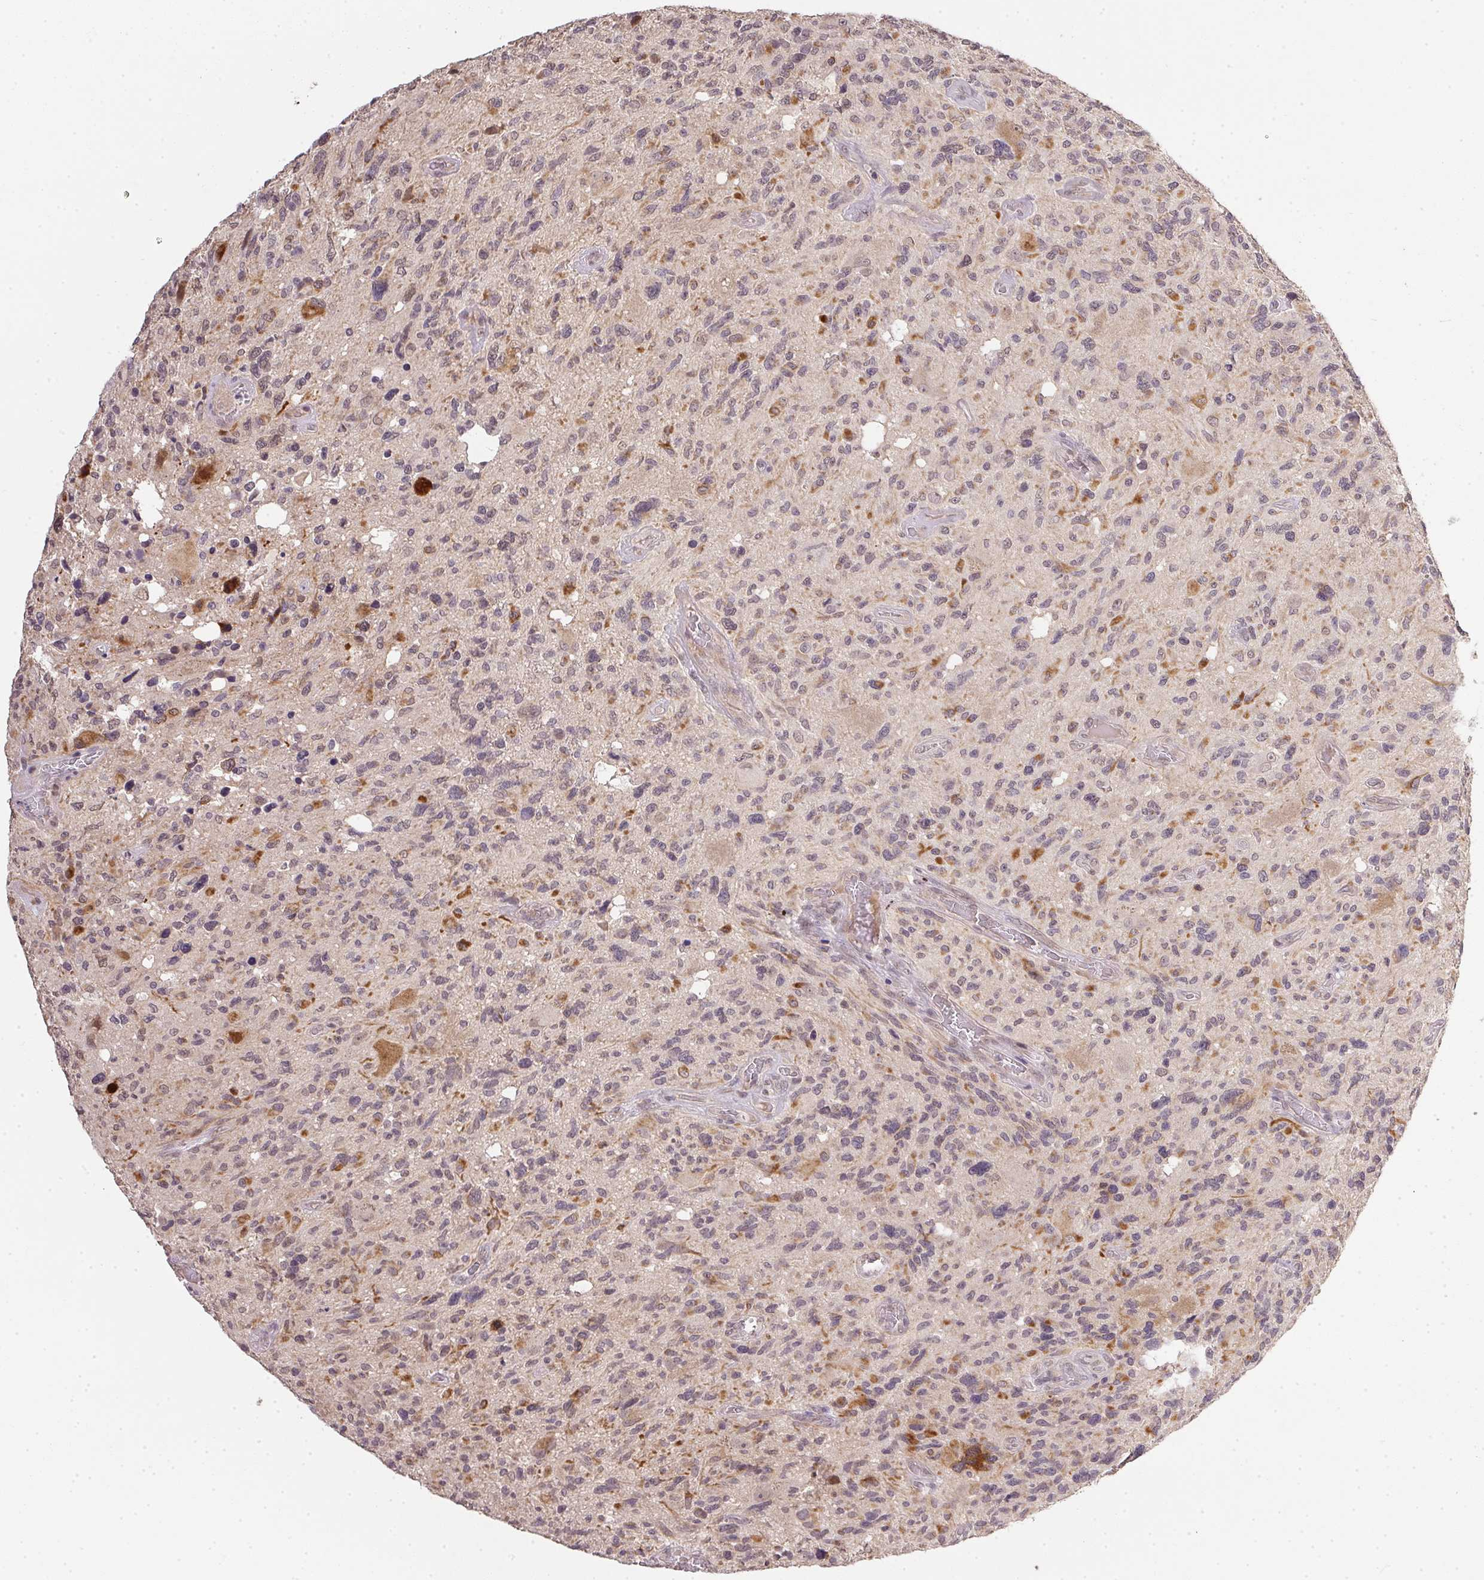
{"staining": {"intensity": "negative", "quantity": "none", "location": "none"}, "tissue": "glioma", "cell_type": "Tumor cells", "image_type": "cancer", "snomed": [{"axis": "morphology", "description": "Glioma, malignant, High grade"}, {"axis": "topography", "description": "Brain"}], "caption": "This is a histopathology image of immunohistochemistry (IHC) staining of malignant glioma (high-grade), which shows no expression in tumor cells. (DAB immunohistochemistry (IHC) visualized using brightfield microscopy, high magnification).", "gene": "PPP4R4", "patient": {"sex": "male", "age": 49}}